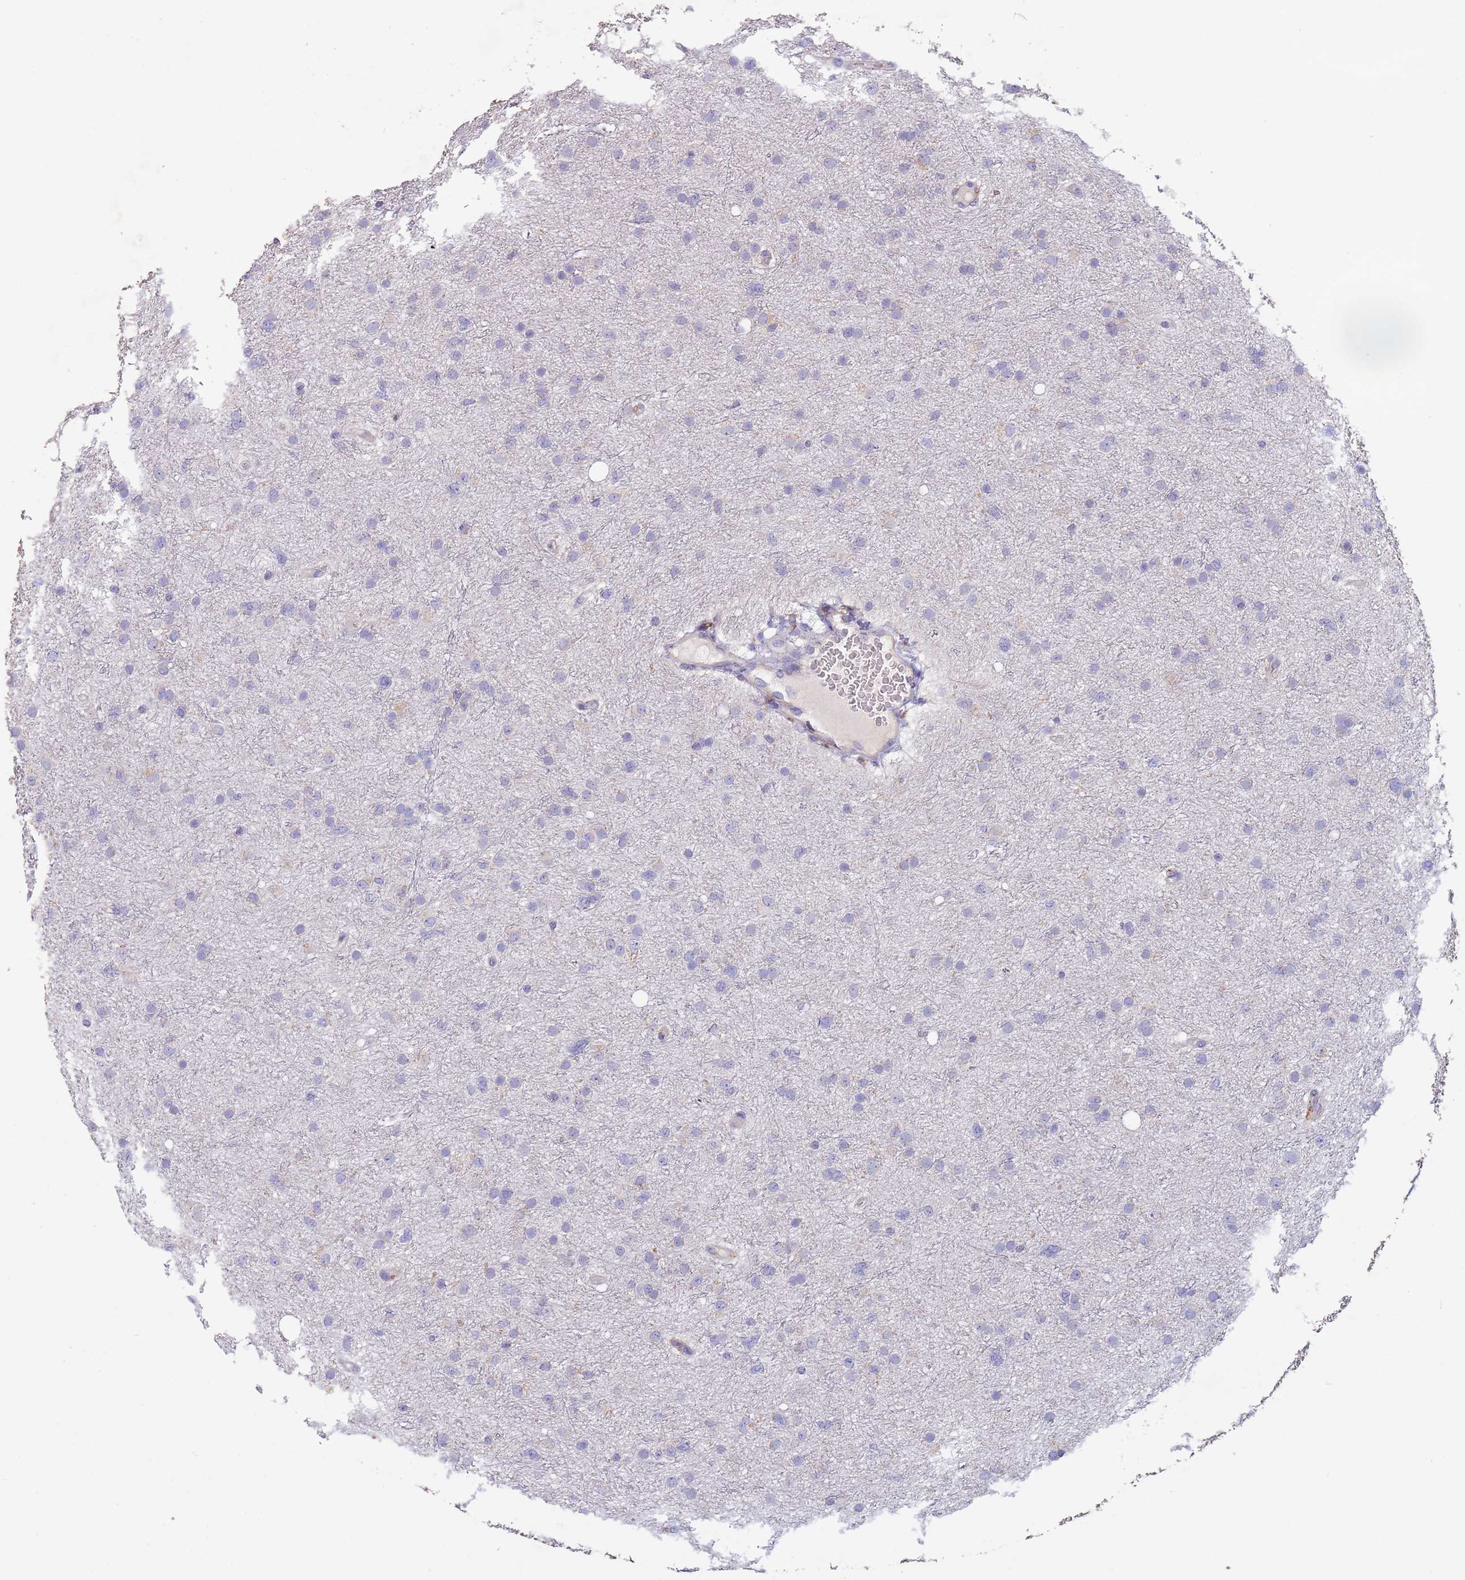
{"staining": {"intensity": "negative", "quantity": "none", "location": "none"}, "tissue": "glioma", "cell_type": "Tumor cells", "image_type": "cancer", "snomed": [{"axis": "morphology", "description": "Glioma, malignant, Low grade"}, {"axis": "topography", "description": "Cerebral cortex"}], "caption": "High power microscopy photomicrograph of an immunohistochemistry histopathology image of malignant glioma (low-grade), revealing no significant positivity in tumor cells. (Brightfield microscopy of DAB immunohistochemistry (IHC) at high magnification).", "gene": "MAN1C1", "patient": {"sex": "female", "age": 39}}